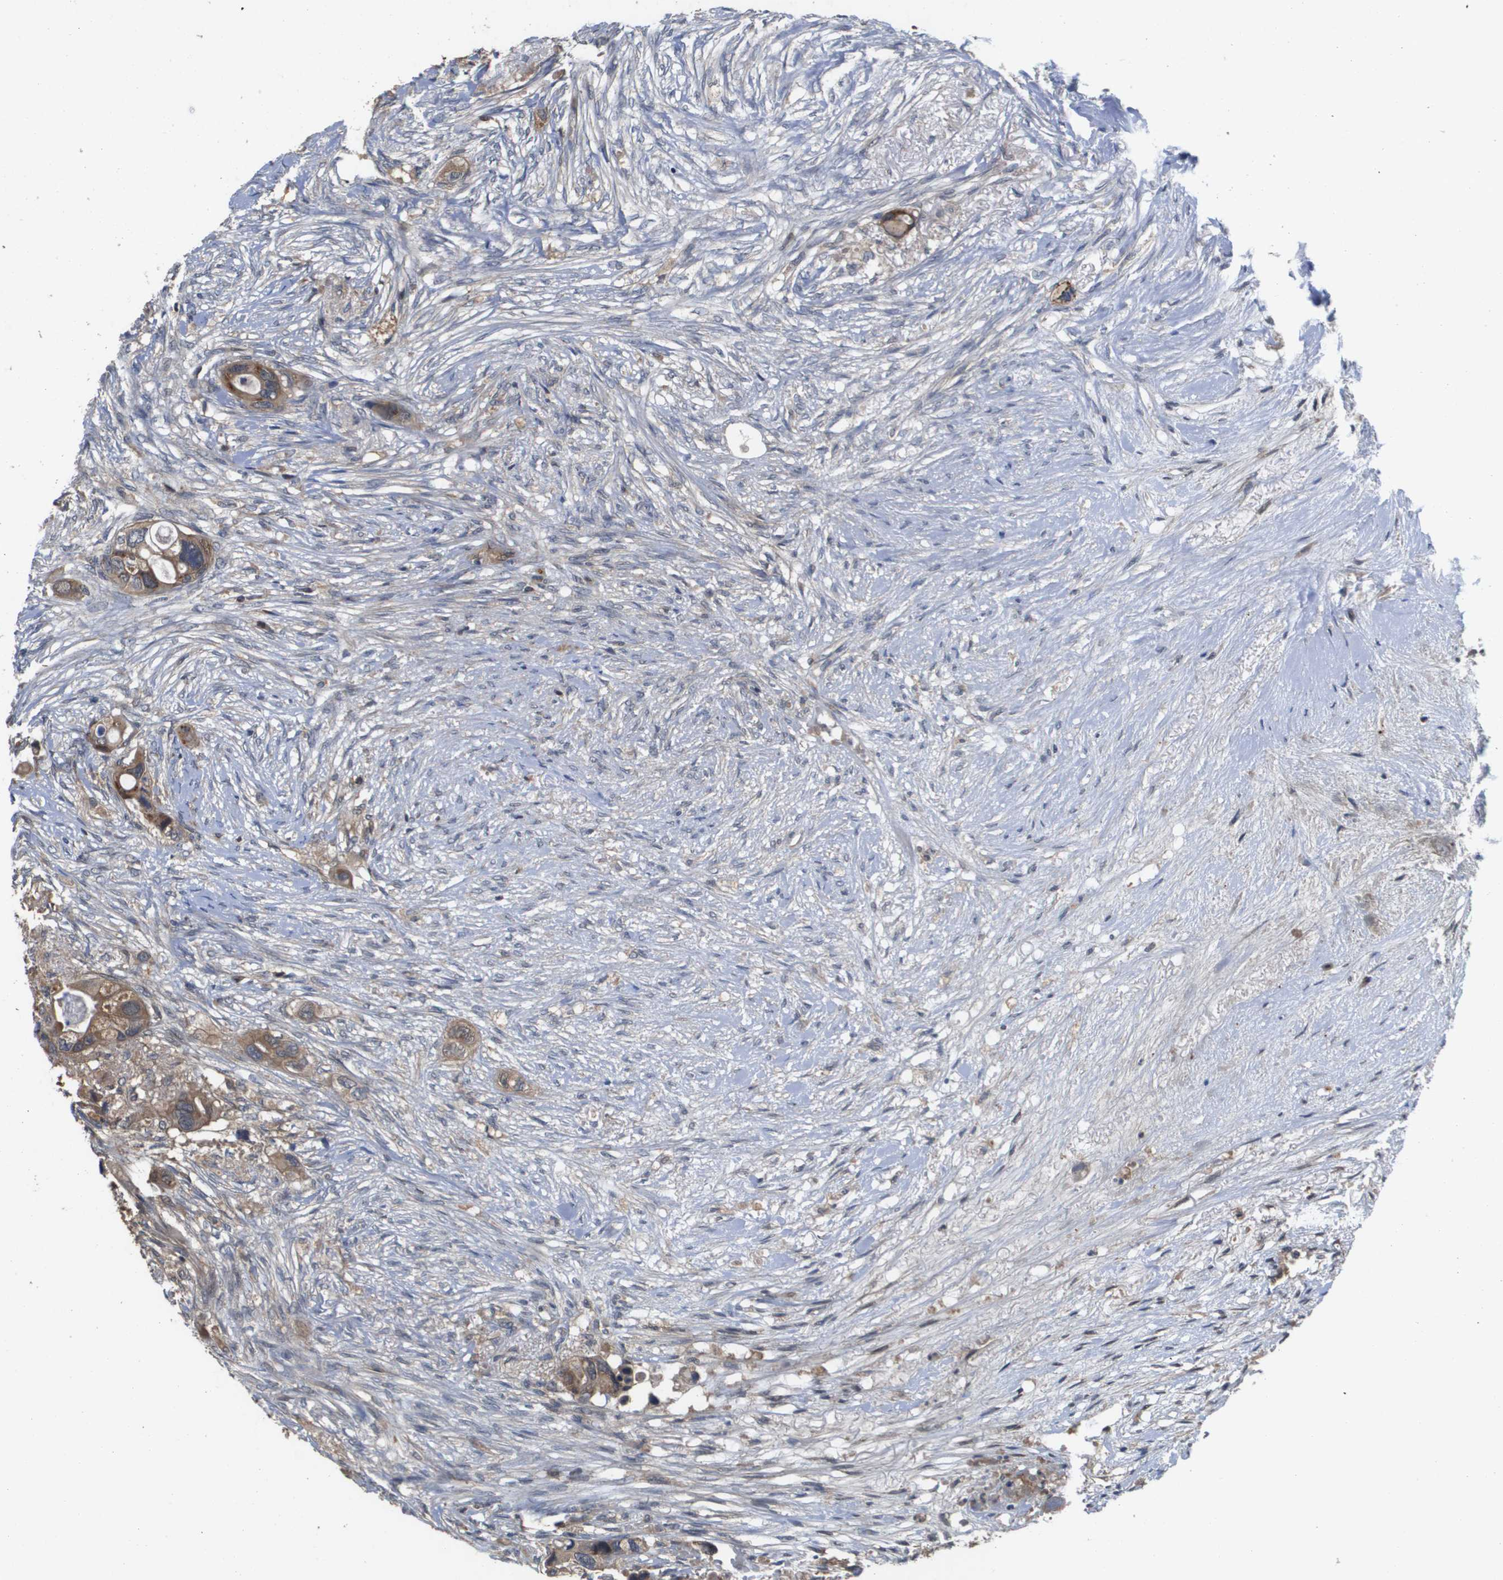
{"staining": {"intensity": "moderate", "quantity": ">75%", "location": "cytoplasmic/membranous"}, "tissue": "colorectal cancer", "cell_type": "Tumor cells", "image_type": "cancer", "snomed": [{"axis": "morphology", "description": "Adenocarcinoma, NOS"}, {"axis": "topography", "description": "Colon"}], "caption": "Human colorectal adenocarcinoma stained for a protein (brown) exhibits moderate cytoplasmic/membranous positive staining in approximately >75% of tumor cells.", "gene": "RBM38", "patient": {"sex": "female", "age": 57}}